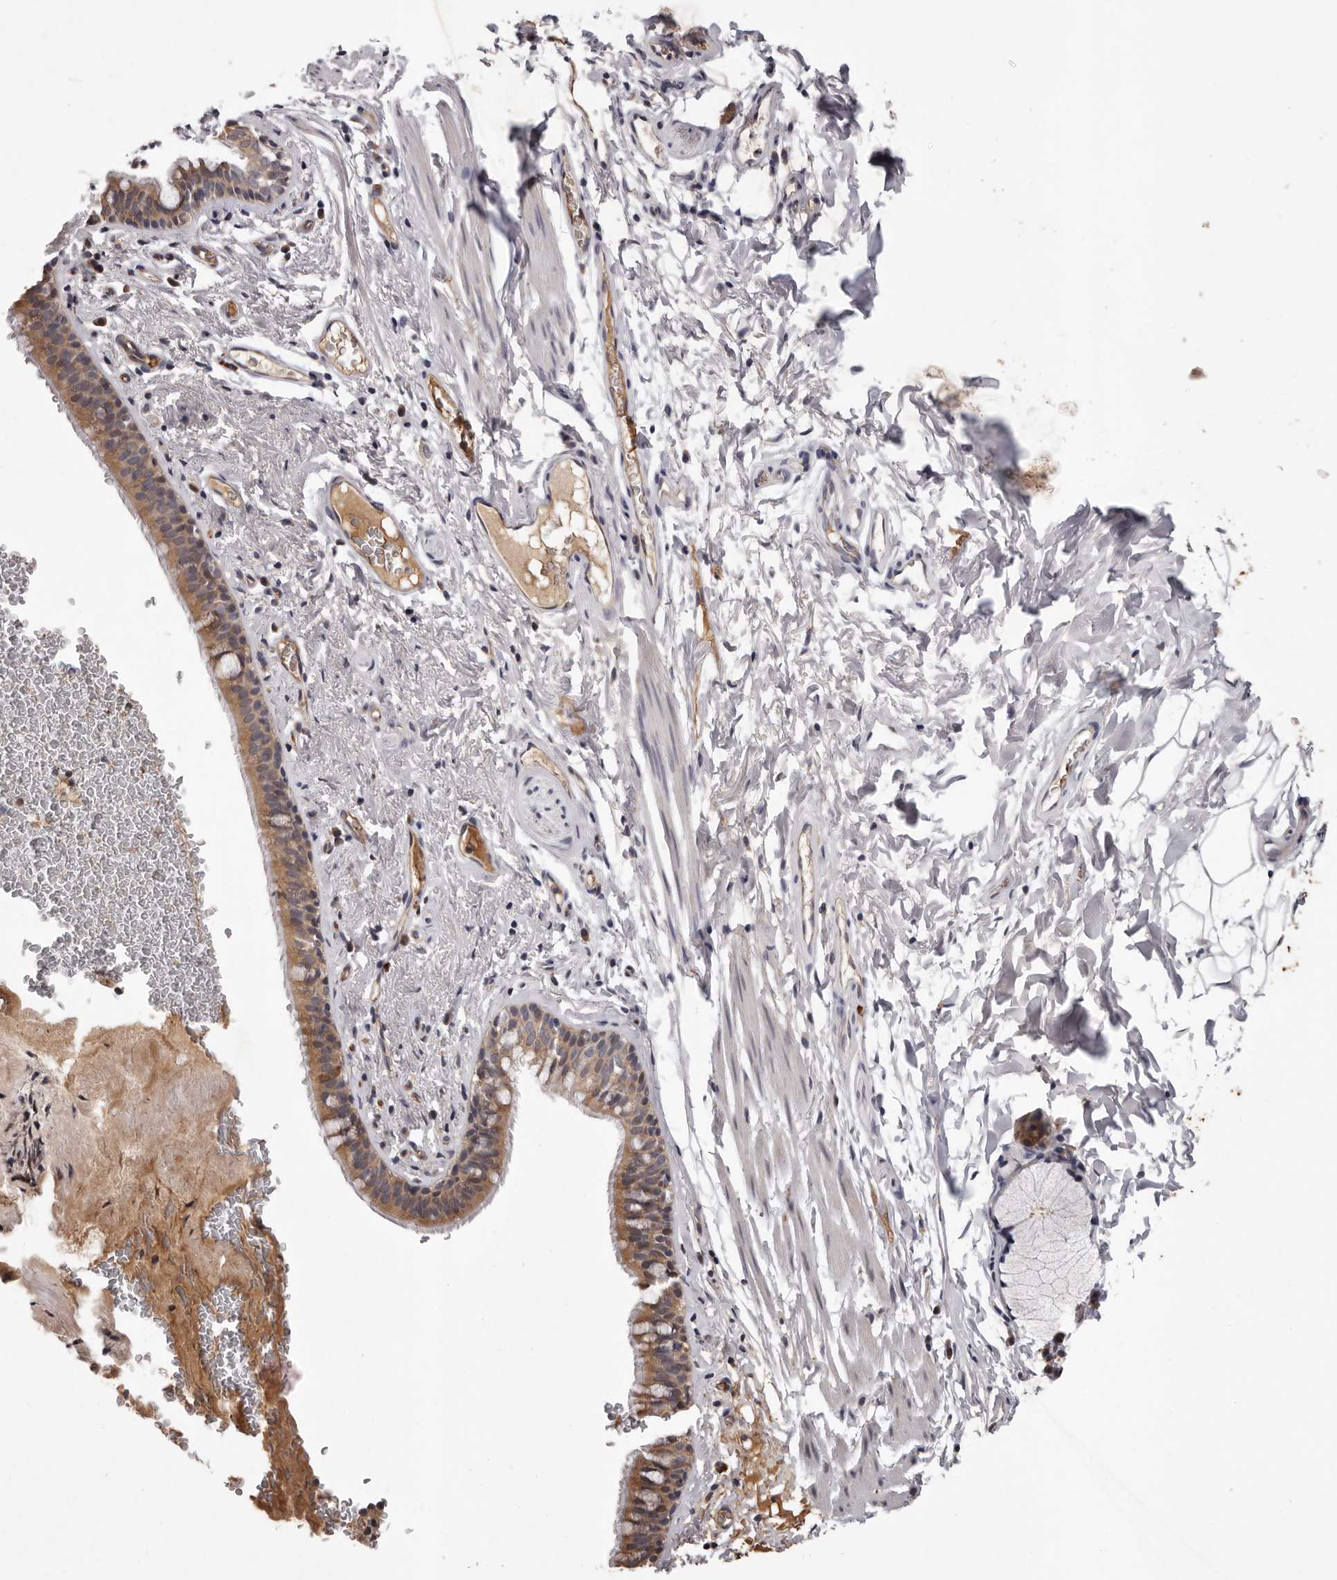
{"staining": {"intensity": "moderate", "quantity": ">75%", "location": "cytoplasmic/membranous"}, "tissue": "bronchus", "cell_type": "Respiratory epithelial cells", "image_type": "normal", "snomed": [{"axis": "morphology", "description": "Normal tissue, NOS"}, {"axis": "topography", "description": "Cartilage tissue"}, {"axis": "topography", "description": "Bronchus"}], "caption": "This histopathology image reveals immunohistochemistry (IHC) staining of normal human bronchus, with medium moderate cytoplasmic/membranous expression in approximately >75% of respiratory epithelial cells.", "gene": "MED8", "patient": {"sex": "female", "age": 36}}